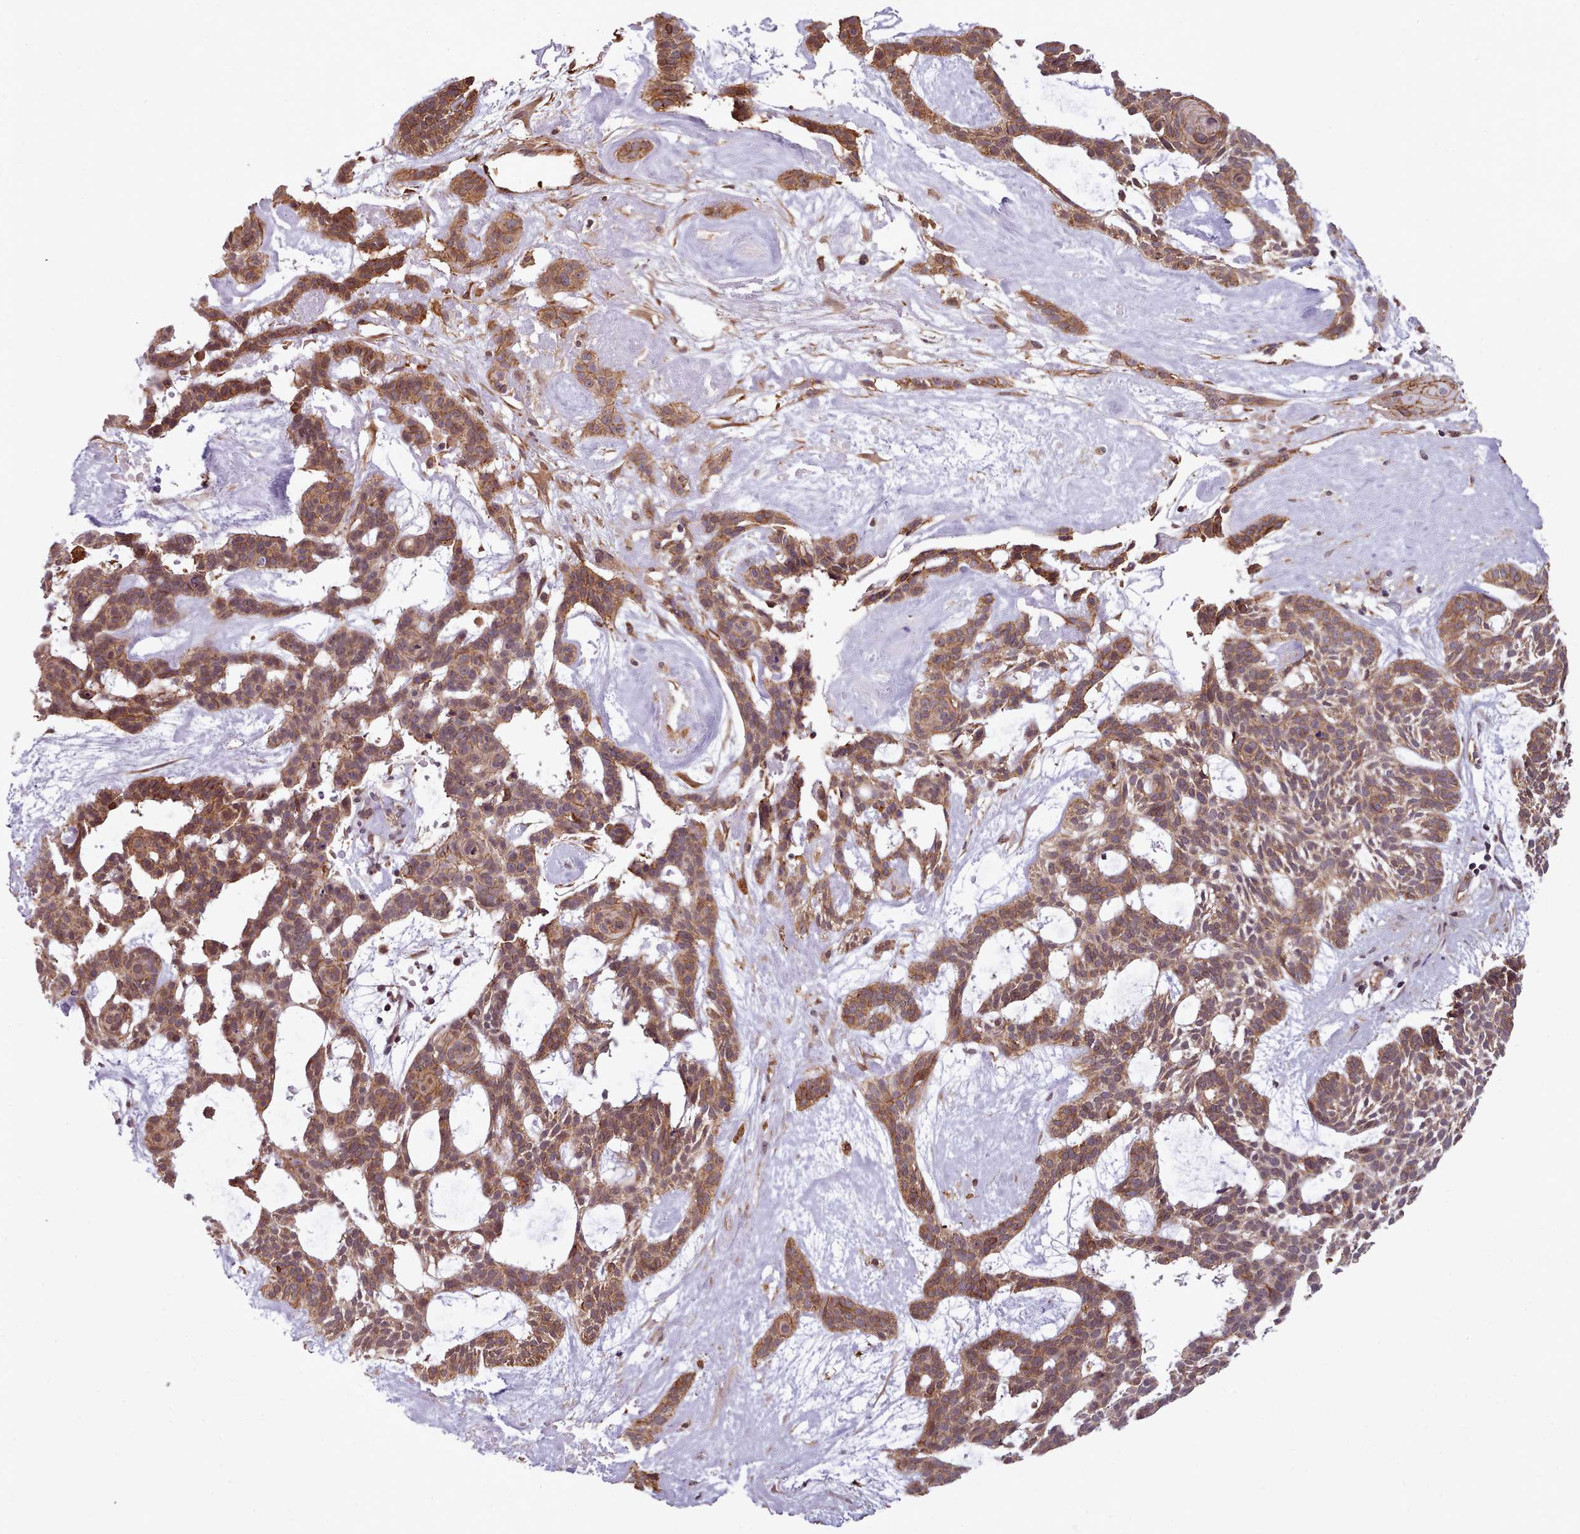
{"staining": {"intensity": "moderate", "quantity": ">75%", "location": "cytoplasmic/membranous"}, "tissue": "skin cancer", "cell_type": "Tumor cells", "image_type": "cancer", "snomed": [{"axis": "morphology", "description": "Basal cell carcinoma"}, {"axis": "topography", "description": "Skin"}], "caption": "A photomicrograph showing moderate cytoplasmic/membranous positivity in approximately >75% of tumor cells in skin cancer, as visualized by brown immunohistochemical staining.", "gene": "MRPL46", "patient": {"sex": "male", "age": 61}}